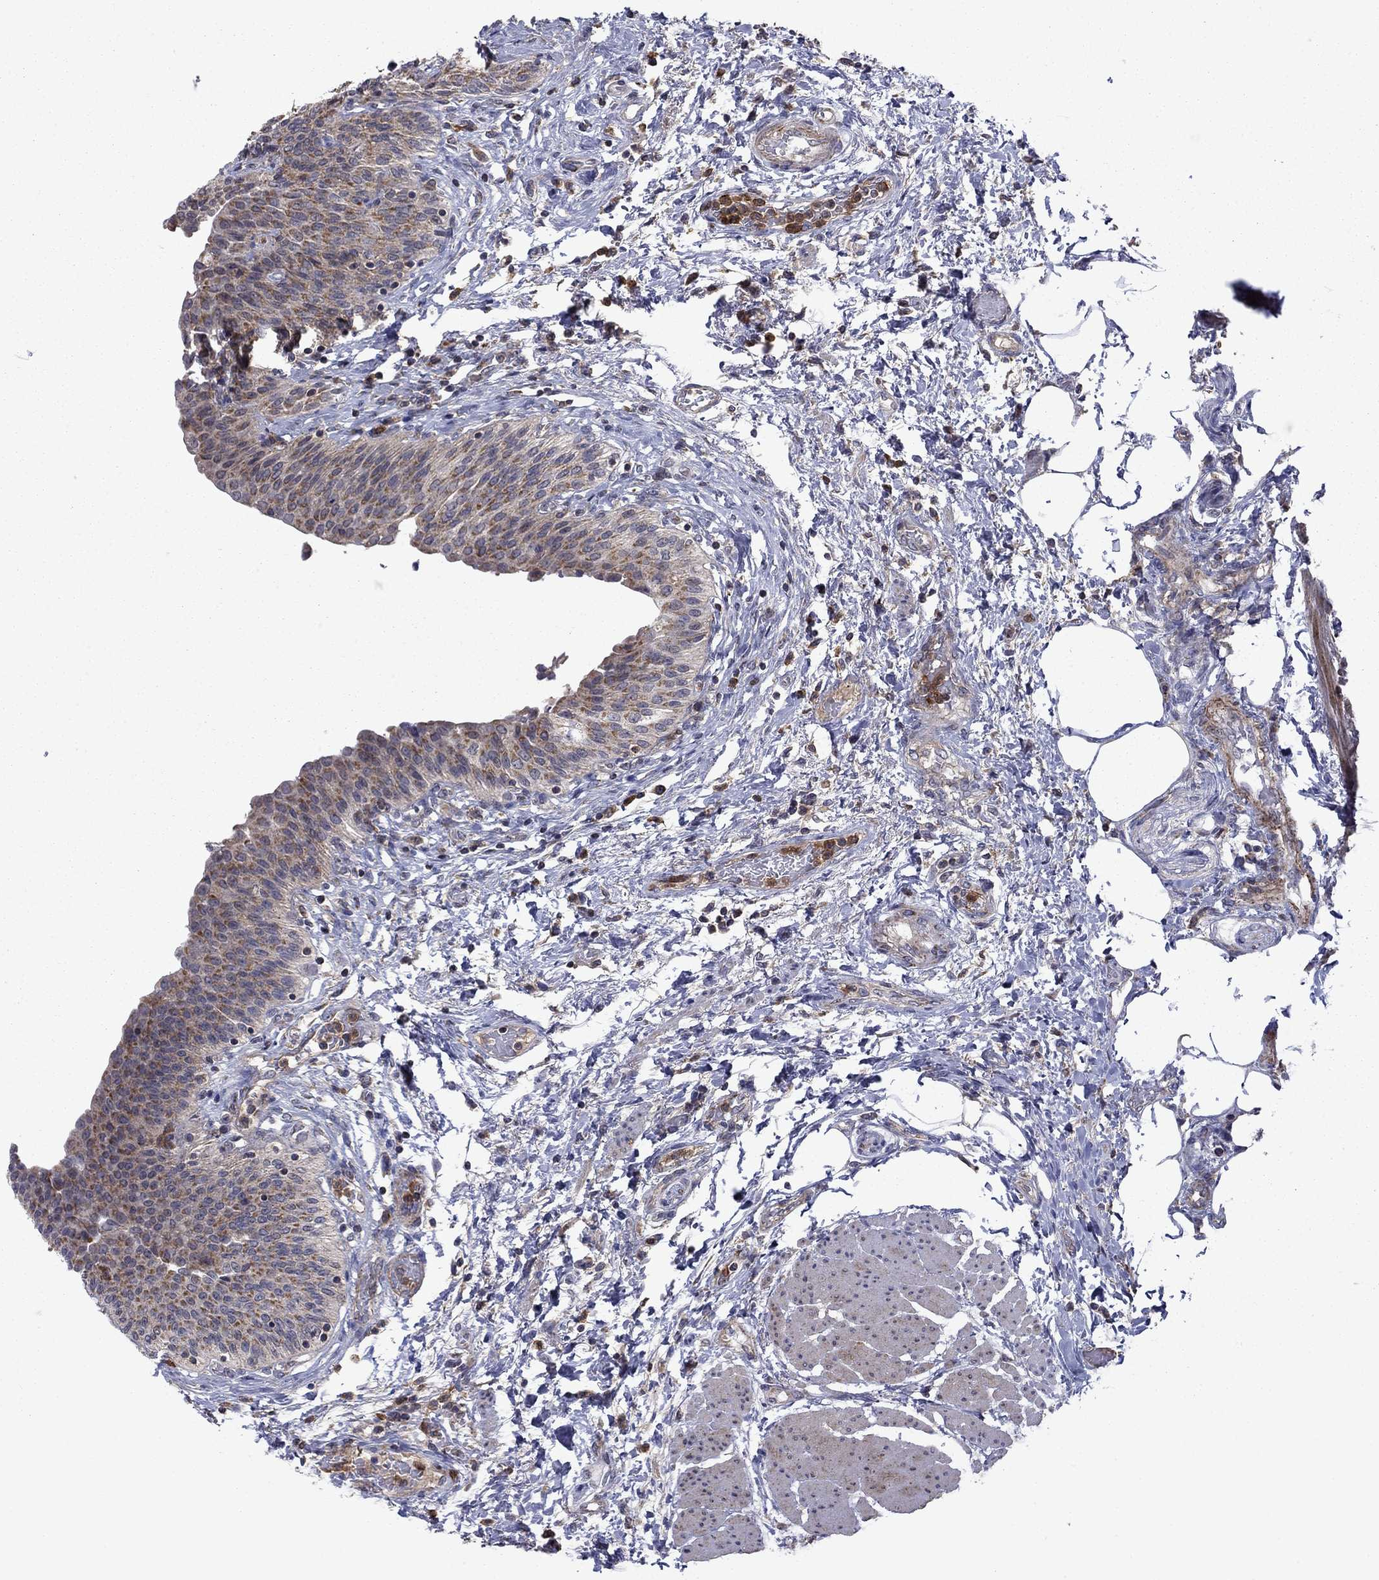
{"staining": {"intensity": "weak", "quantity": "25%-75%", "location": "cytoplasmic/membranous"}, "tissue": "urinary bladder", "cell_type": "Urothelial cells", "image_type": "normal", "snomed": [{"axis": "morphology", "description": "Normal tissue, NOS"}, {"axis": "morphology", "description": "Metaplasia, NOS"}, {"axis": "topography", "description": "Urinary bladder"}], "caption": "Normal urinary bladder was stained to show a protein in brown. There is low levels of weak cytoplasmic/membranous positivity in about 25%-75% of urothelial cells.", "gene": "DOP1B", "patient": {"sex": "male", "age": 68}}